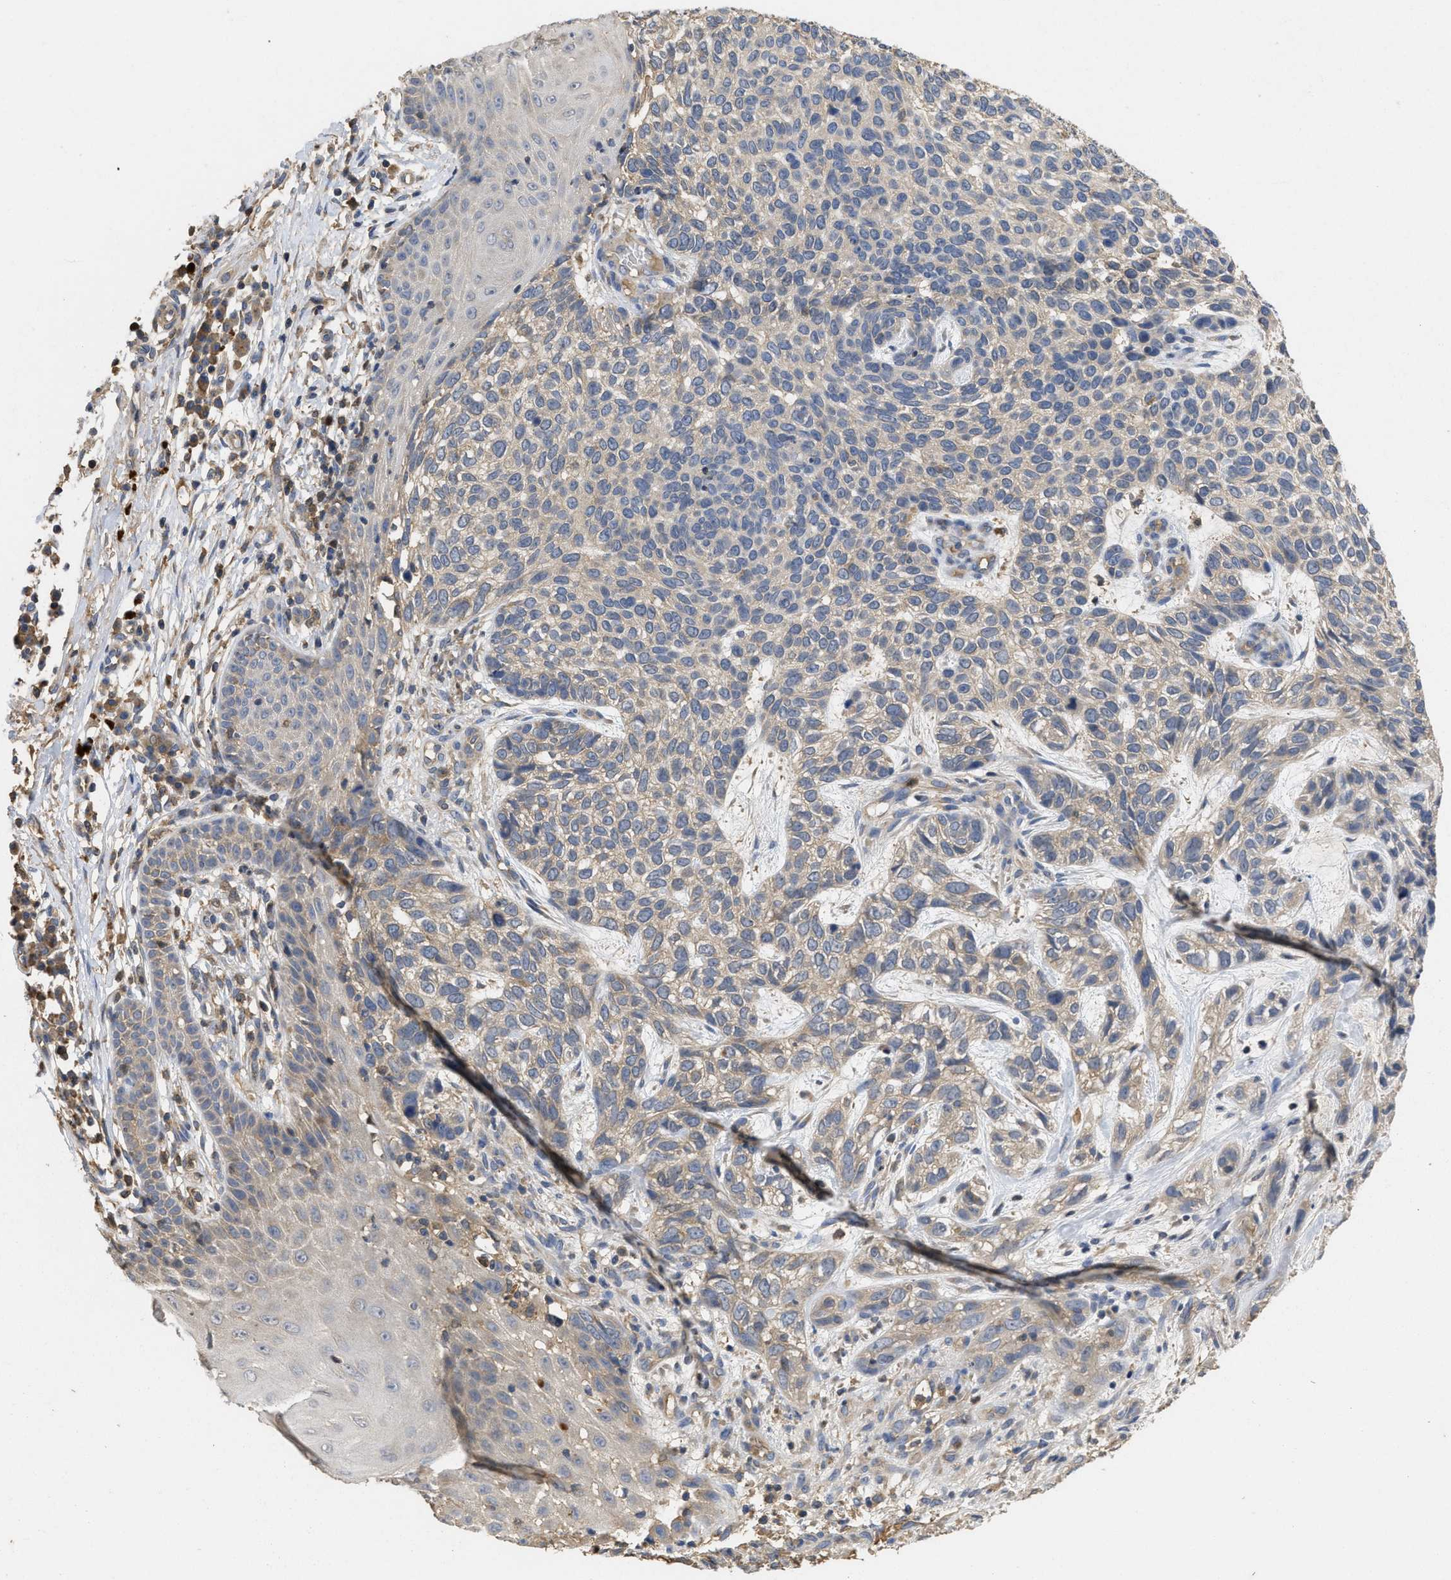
{"staining": {"intensity": "weak", "quantity": "25%-75%", "location": "cytoplasmic/membranous"}, "tissue": "skin cancer", "cell_type": "Tumor cells", "image_type": "cancer", "snomed": [{"axis": "morphology", "description": "Normal tissue, NOS"}, {"axis": "morphology", "description": "Basal cell carcinoma"}, {"axis": "topography", "description": "Skin"}], "caption": "High-power microscopy captured an immunohistochemistry histopathology image of skin cancer, revealing weak cytoplasmic/membranous staining in about 25%-75% of tumor cells.", "gene": "RNF216", "patient": {"sex": "male", "age": 79}}